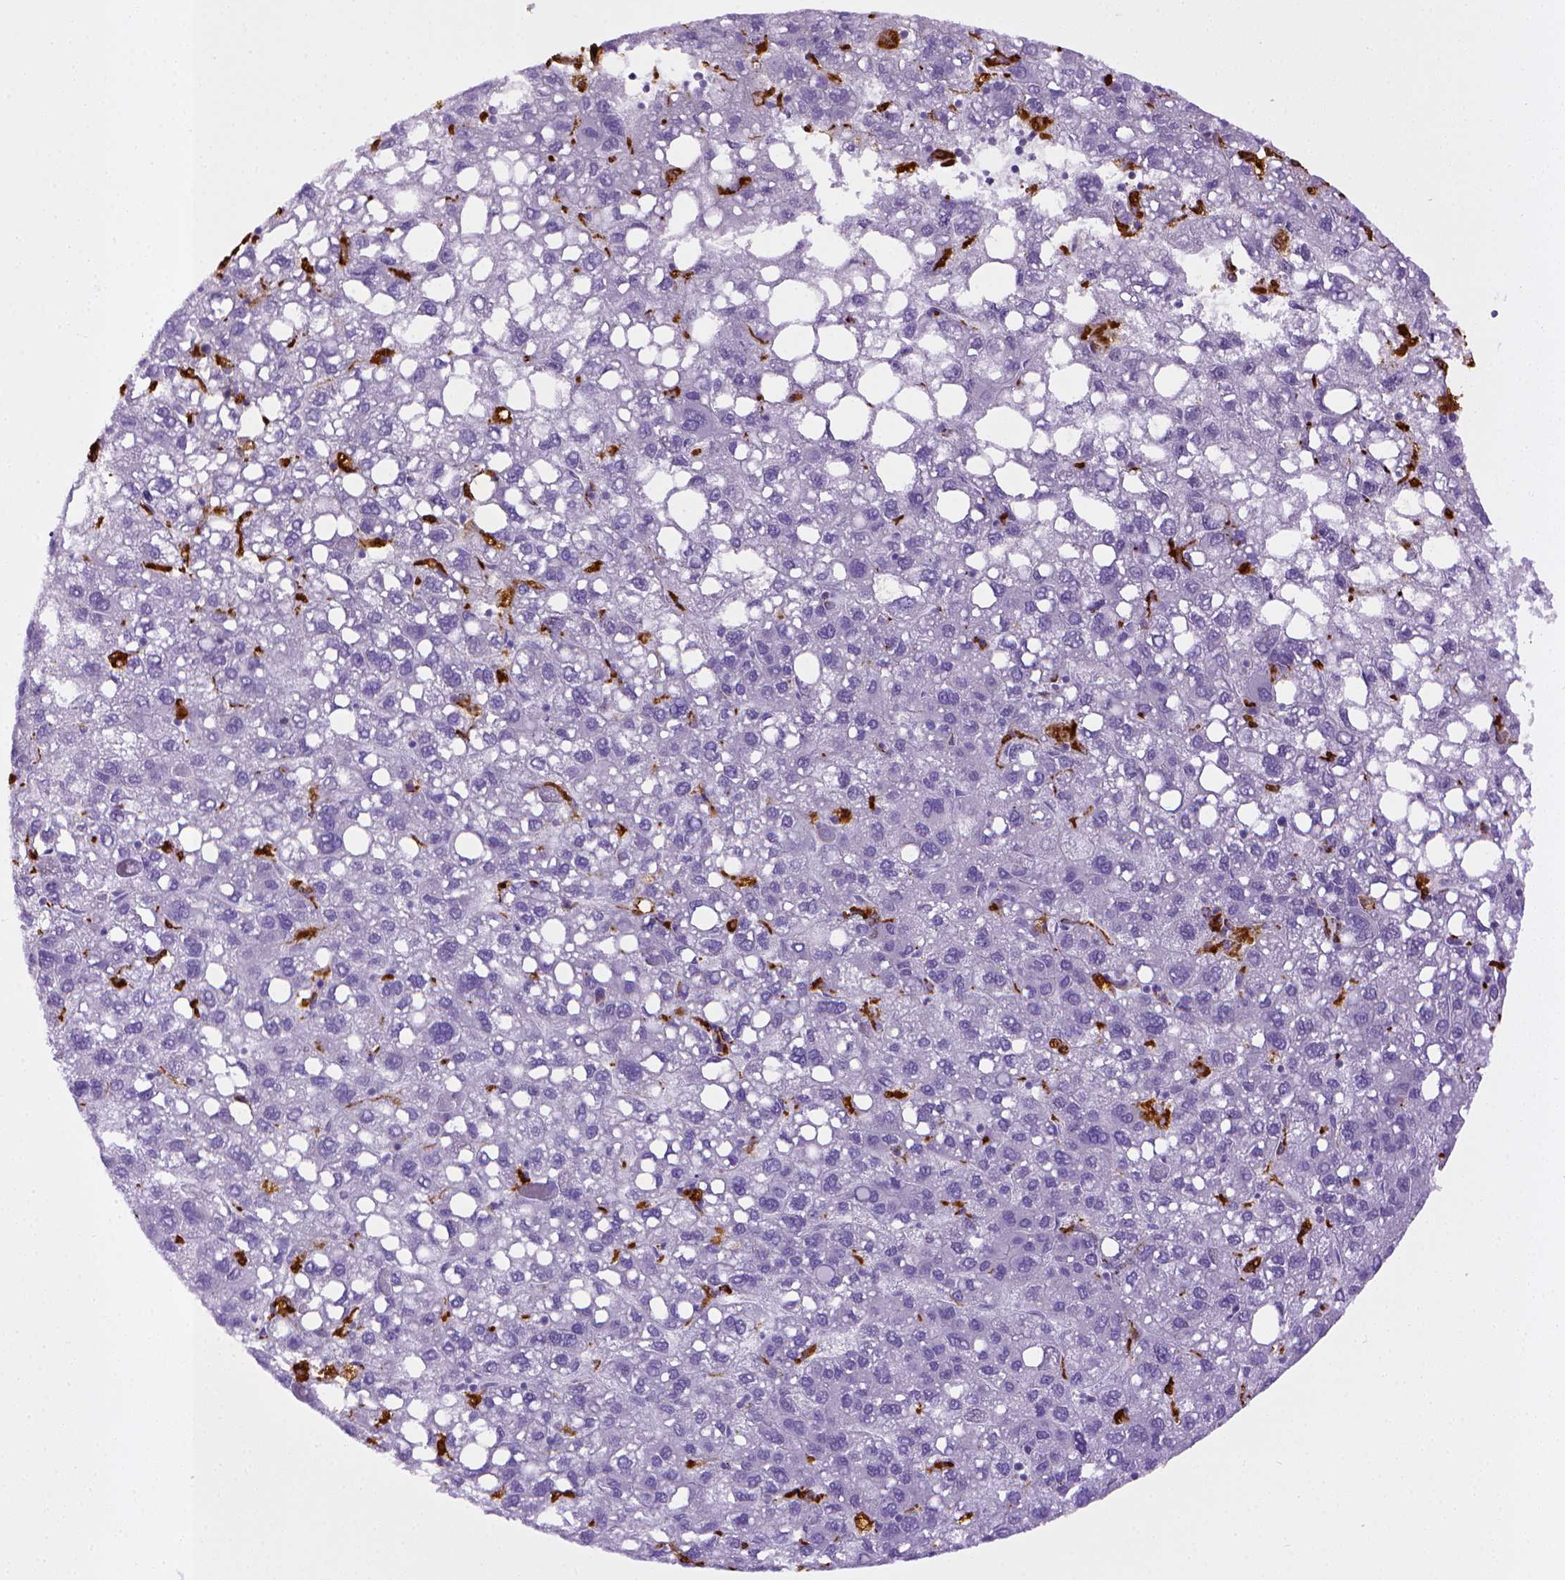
{"staining": {"intensity": "negative", "quantity": "none", "location": "none"}, "tissue": "liver cancer", "cell_type": "Tumor cells", "image_type": "cancer", "snomed": [{"axis": "morphology", "description": "Carcinoma, Hepatocellular, NOS"}, {"axis": "topography", "description": "Liver"}], "caption": "DAB immunohistochemical staining of liver cancer (hepatocellular carcinoma) reveals no significant staining in tumor cells. (DAB (3,3'-diaminobenzidine) immunohistochemistry, high magnification).", "gene": "CD68", "patient": {"sex": "female", "age": 82}}